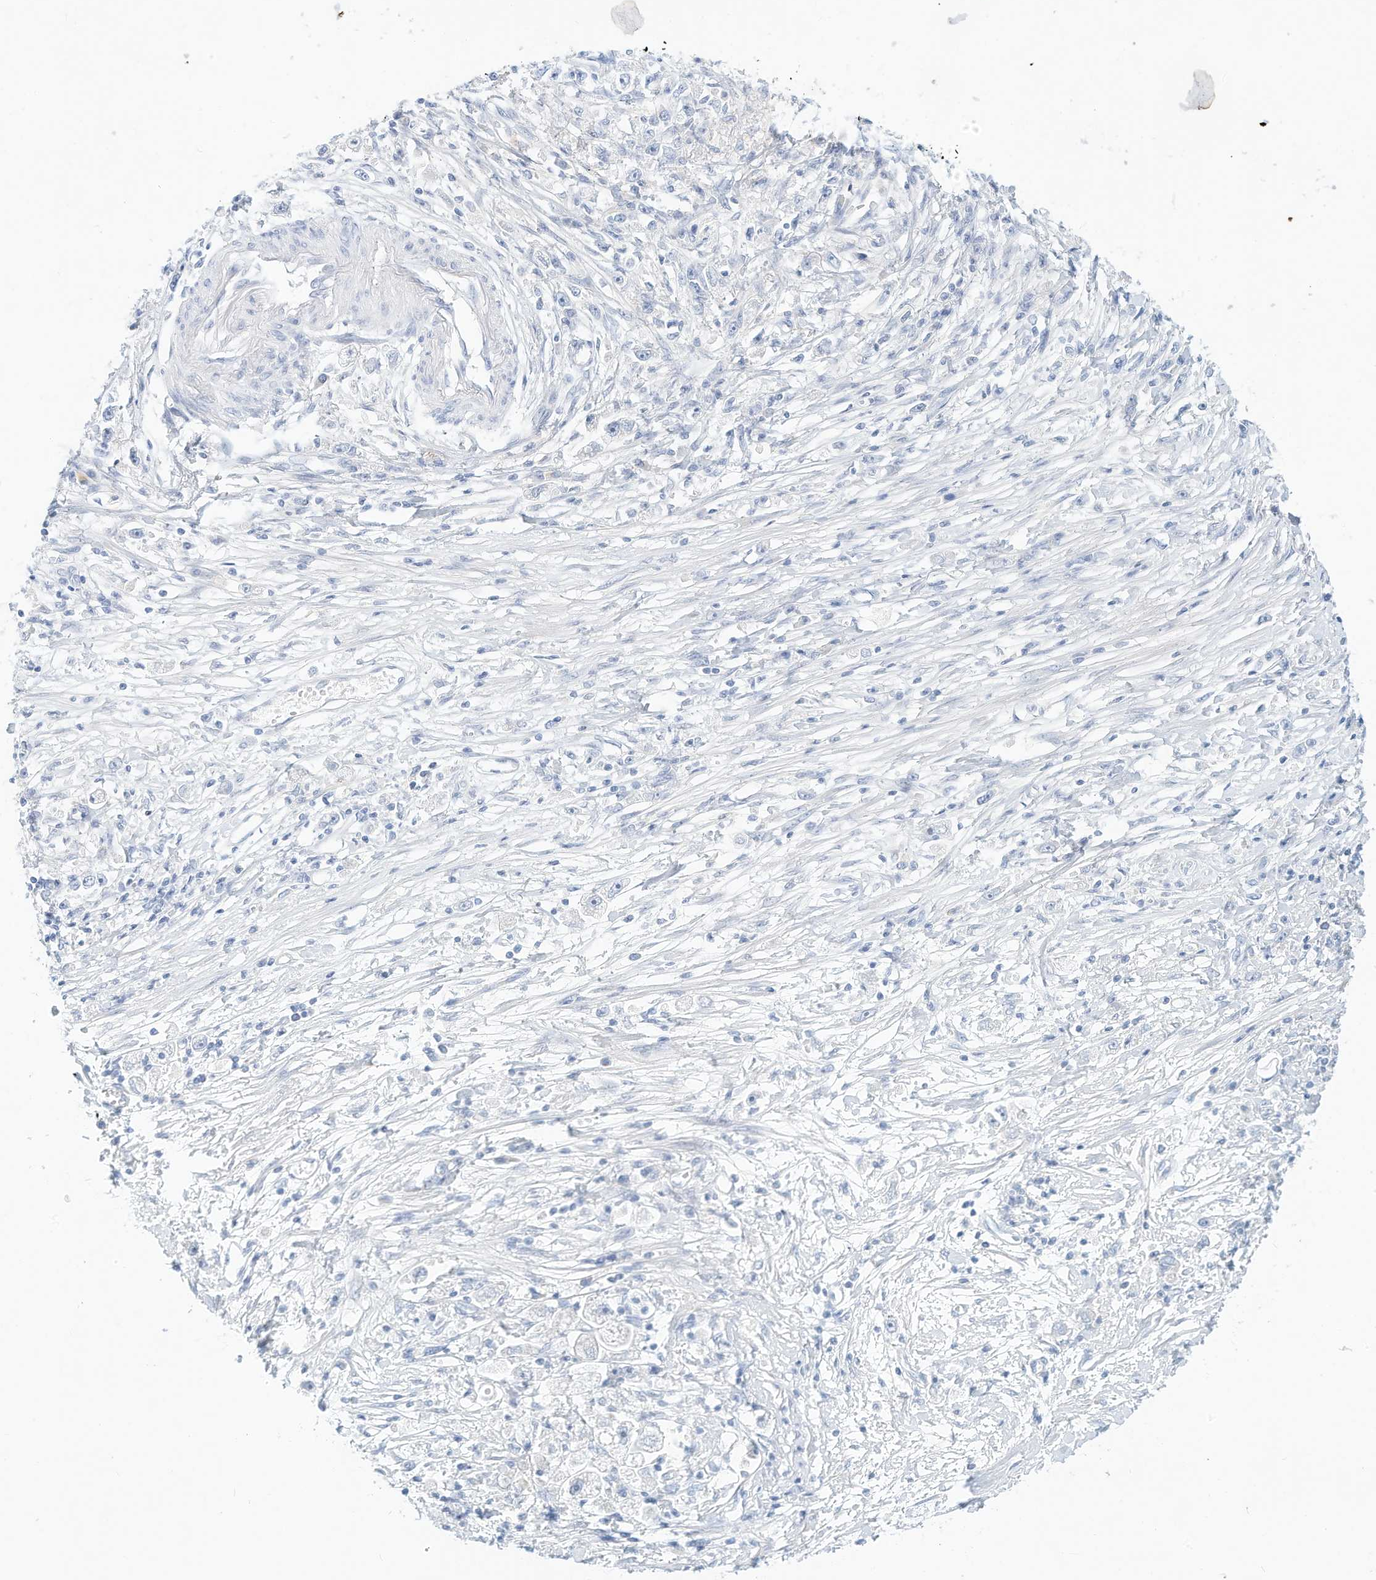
{"staining": {"intensity": "negative", "quantity": "none", "location": "none"}, "tissue": "stomach cancer", "cell_type": "Tumor cells", "image_type": "cancer", "snomed": [{"axis": "morphology", "description": "Adenocarcinoma, NOS"}, {"axis": "topography", "description": "Stomach"}], "caption": "The immunohistochemistry (IHC) photomicrograph has no significant positivity in tumor cells of stomach adenocarcinoma tissue.", "gene": "SPOCD1", "patient": {"sex": "female", "age": 59}}